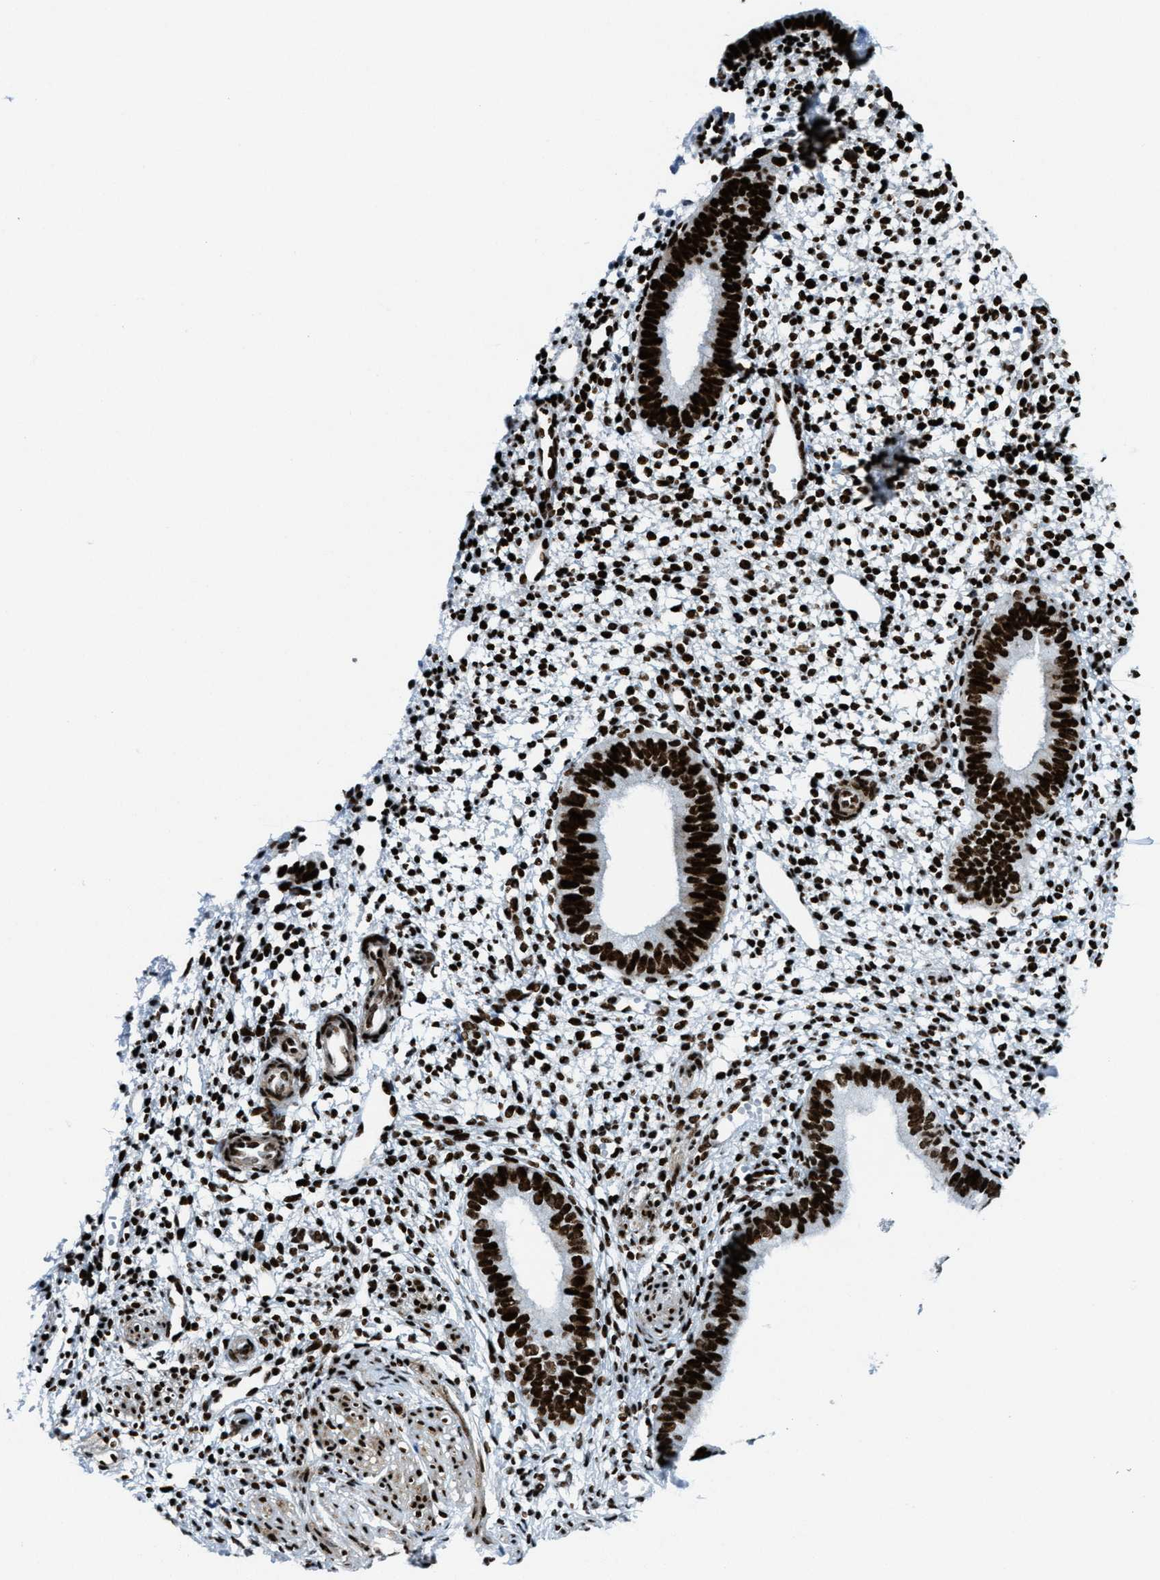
{"staining": {"intensity": "strong", "quantity": ">75%", "location": "nuclear"}, "tissue": "endometrium", "cell_type": "Cells in endometrial stroma", "image_type": "normal", "snomed": [{"axis": "morphology", "description": "Normal tissue, NOS"}, {"axis": "topography", "description": "Endometrium"}], "caption": "Immunohistochemistry (IHC) photomicrograph of unremarkable endometrium stained for a protein (brown), which shows high levels of strong nuclear staining in about >75% of cells in endometrial stroma.", "gene": "NONO", "patient": {"sex": "female", "age": 46}}